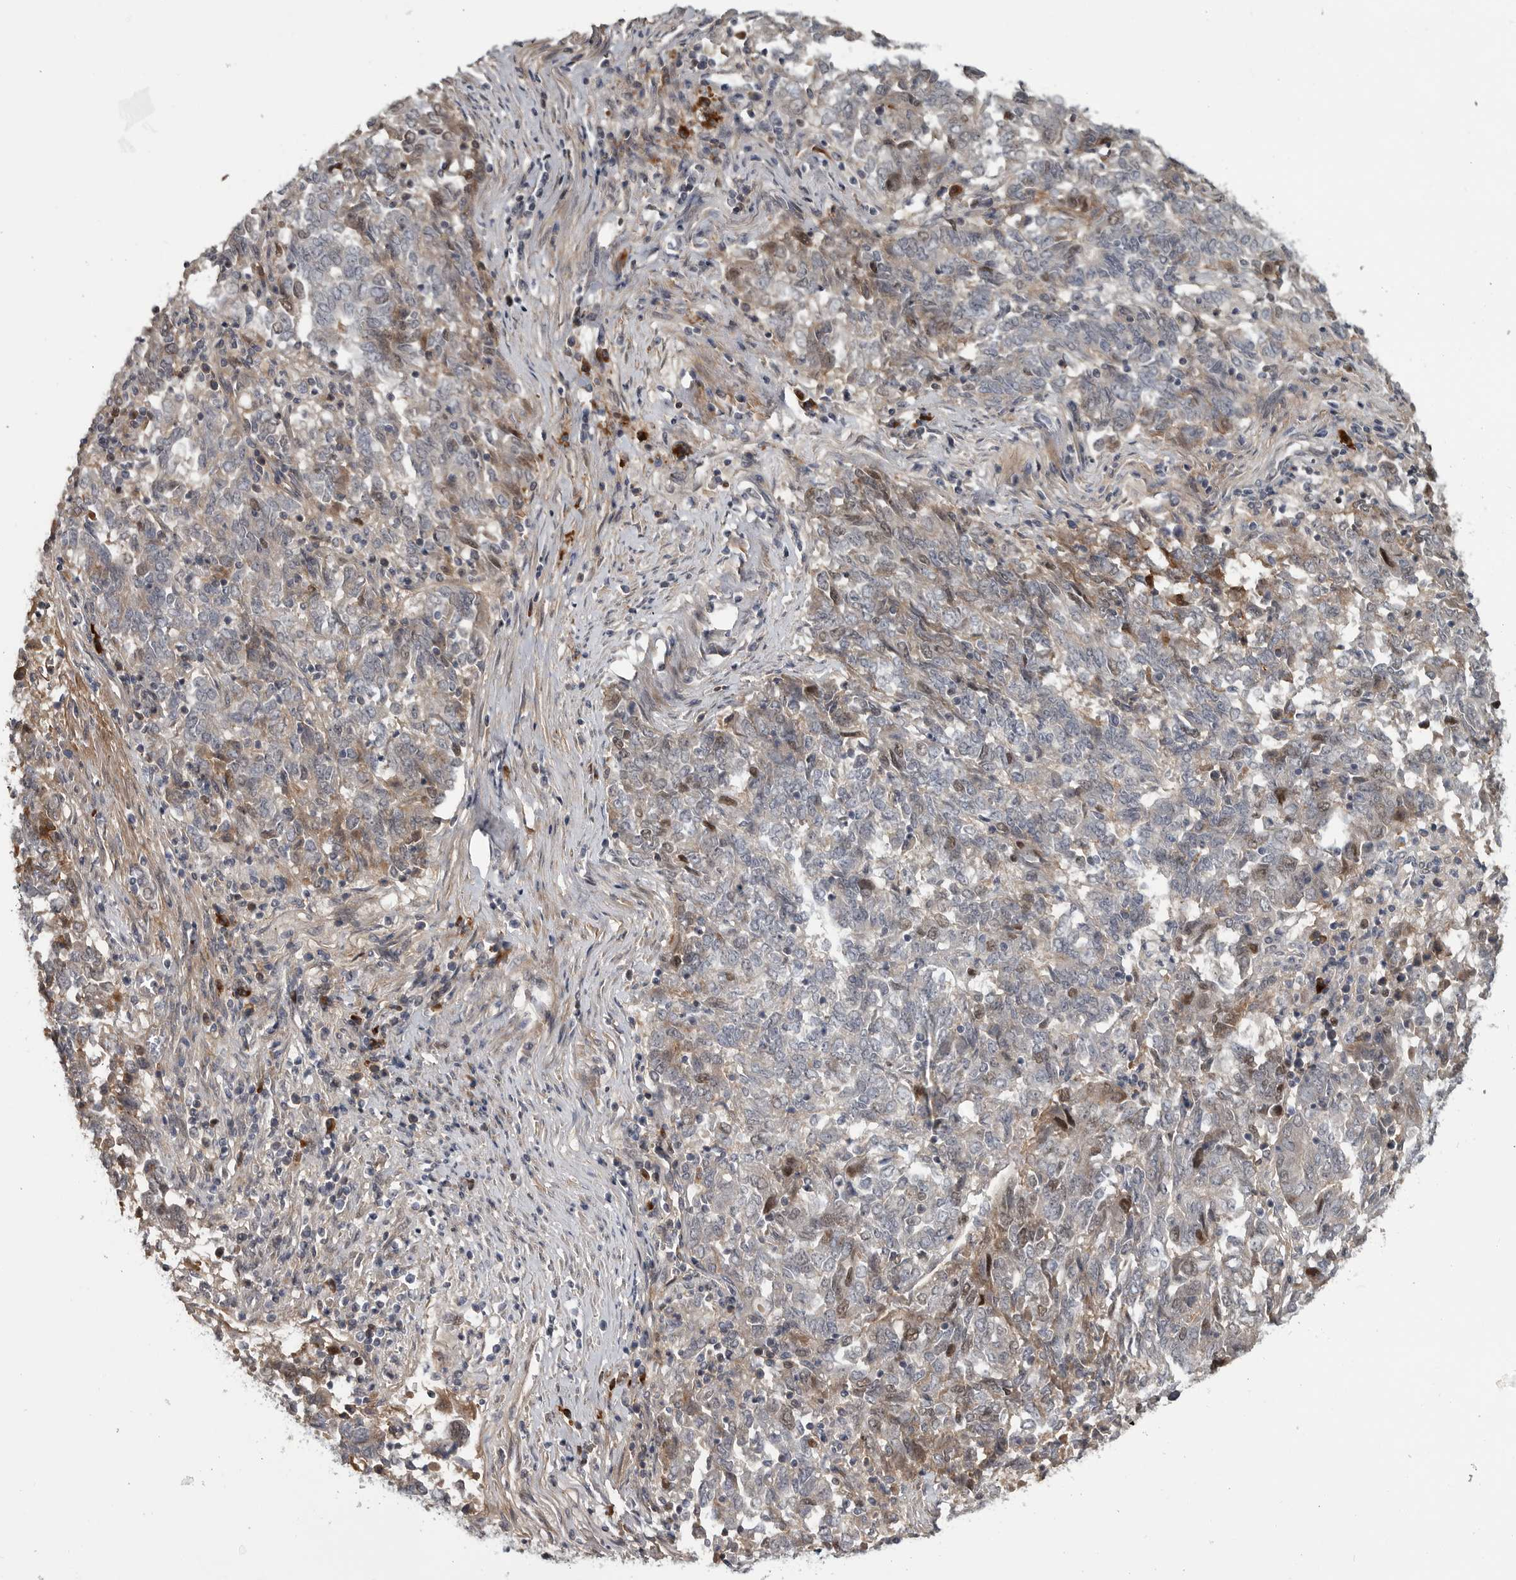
{"staining": {"intensity": "weak", "quantity": "<25%", "location": "cytoplasmic/membranous,nuclear"}, "tissue": "endometrial cancer", "cell_type": "Tumor cells", "image_type": "cancer", "snomed": [{"axis": "morphology", "description": "Adenocarcinoma, NOS"}, {"axis": "topography", "description": "Endometrium"}], "caption": "DAB immunohistochemical staining of endometrial cancer (adenocarcinoma) exhibits no significant expression in tumor cells. (DAB immunohistochemistry with hematoxylin counter stain).", "gene": "ZNF277", "patient": {"sex": "female", "age": 80}}